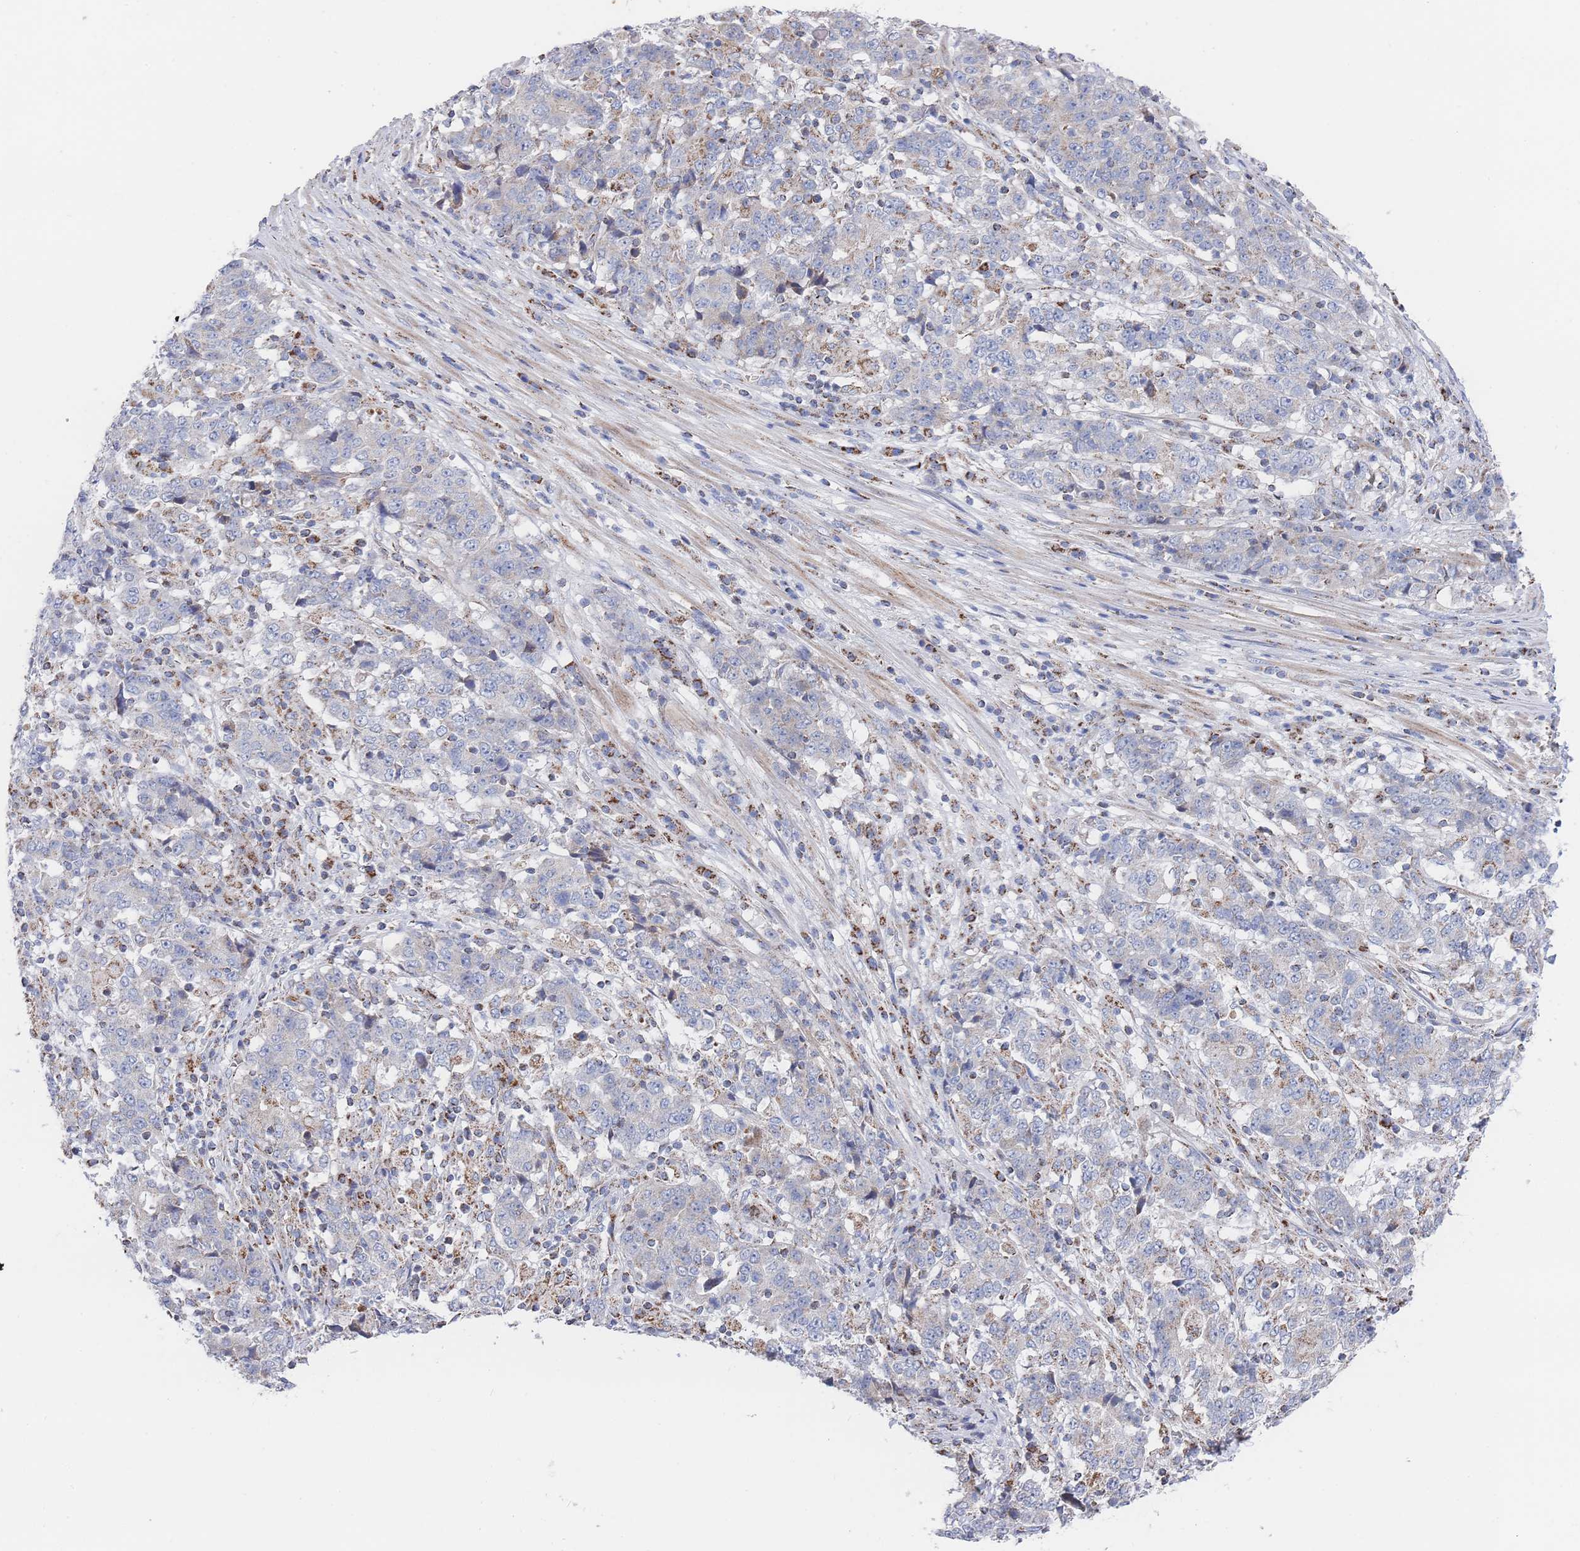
{"staining": {"intensity": "weak", "quantity": "<25%", "location": "cytoplasmic/membranous"}, "tissue": "stomach cancer", "cell_type": "Tumor cells", "image_type": "cancer", "snomed": [{"axis": "morphology", "description": "Adenocarcinoma, NOS"}, {"axis": "topography", "description": "Stomach"}], "caption": "Immunohistochemistry (IHC) of human stomach adenocarcinoma exhibits no staining in tumor cells. (DAB immunohistochemistry (IHC) visualized using brightfield microscopy, high magnification).", "gene": "IKZF4", "patient": {"sex": "male", "age": 59}}